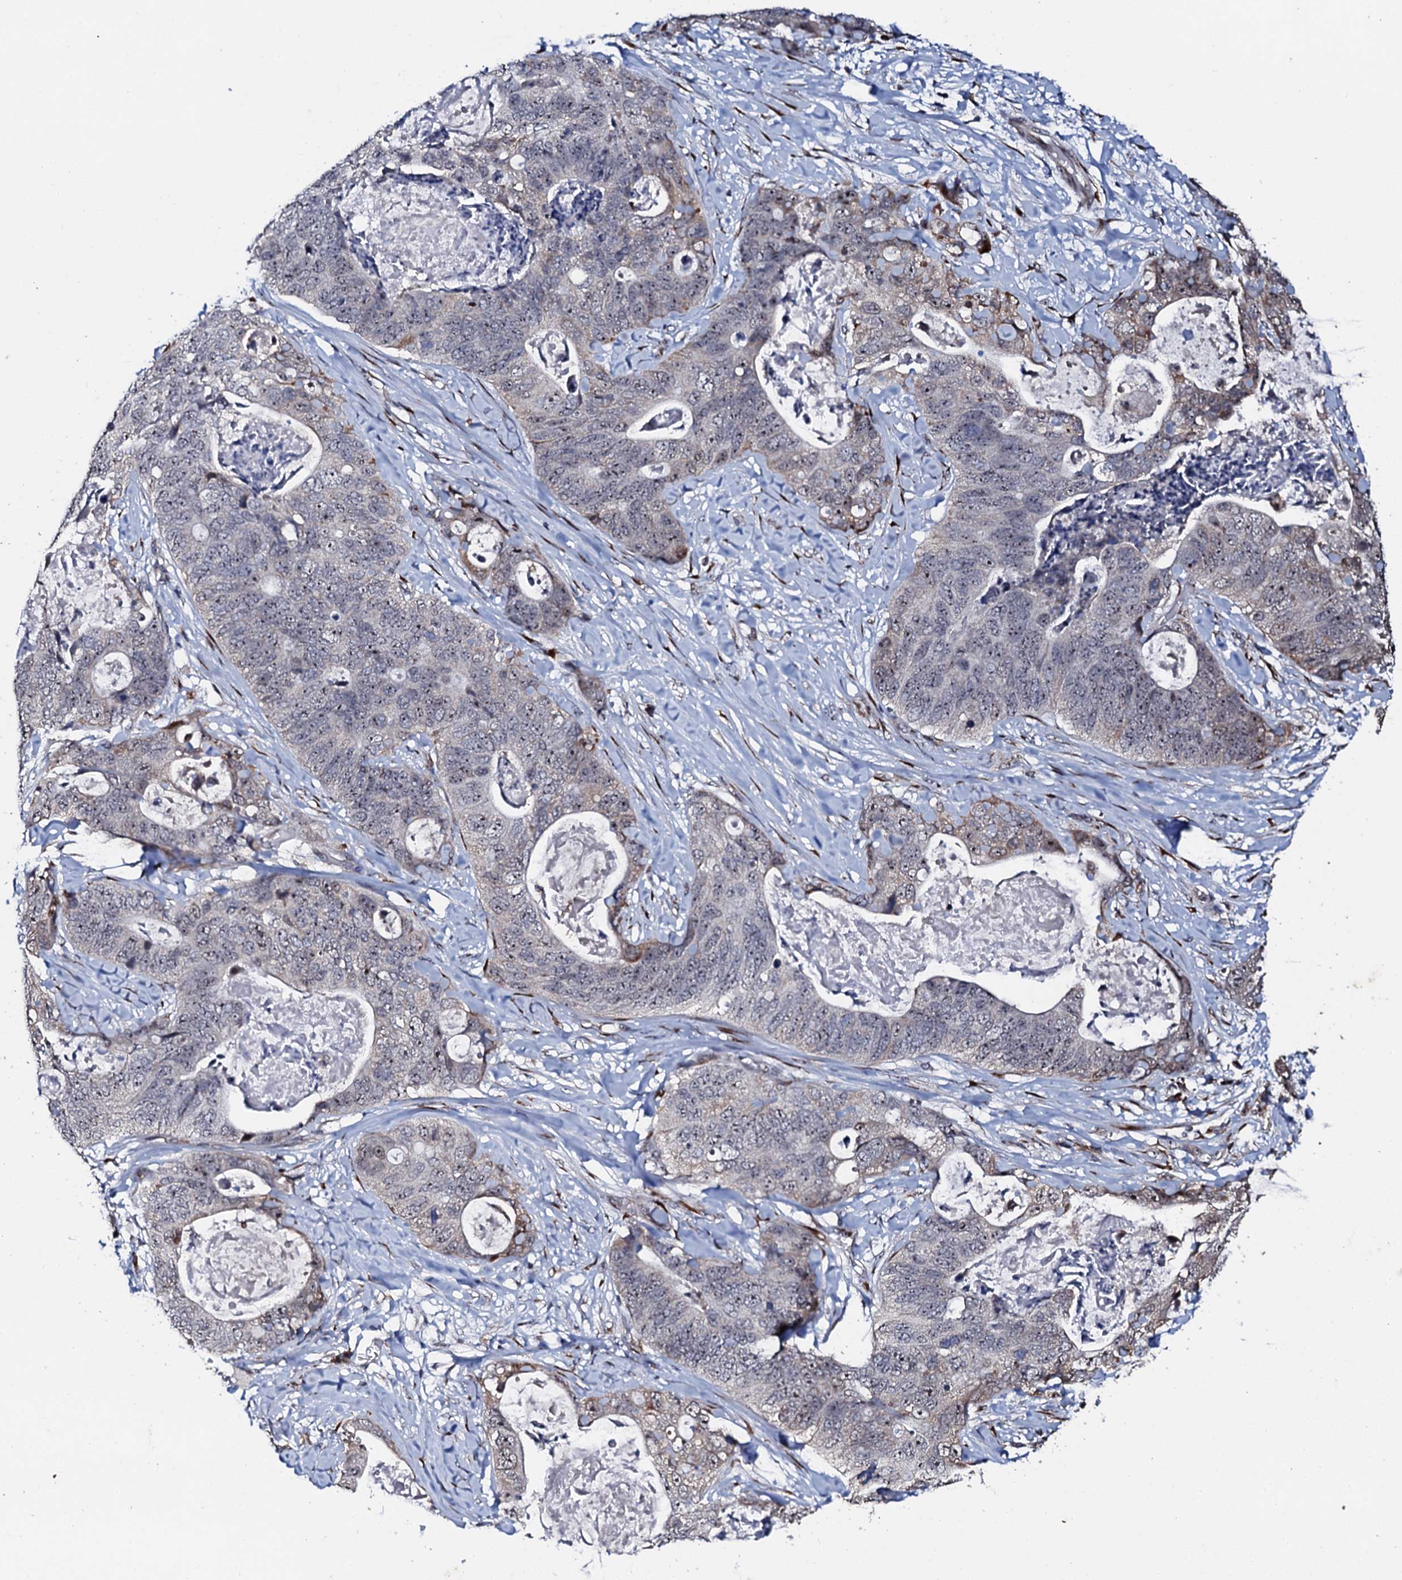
{"staining": {"intensity": "negative", "quantity": "none", "location": "none"}, "tissue": "stomach cancer", "cell_type": "Tumor cells", "image_type": "cancer", "snomed": [{"axis": "morphology", "description": "Adenocarcinoma, NOS"}, {"axis": "topography", "description": "Stomach"}], "caption": "DAB (3,3'-diaminobenzidine) immunohistochemical staining of adenocarcinoma (stomach) displays no significant staining in tumor cells.", "gene": "FAM111A", "patient": {"sex": "female", "age": 89}}